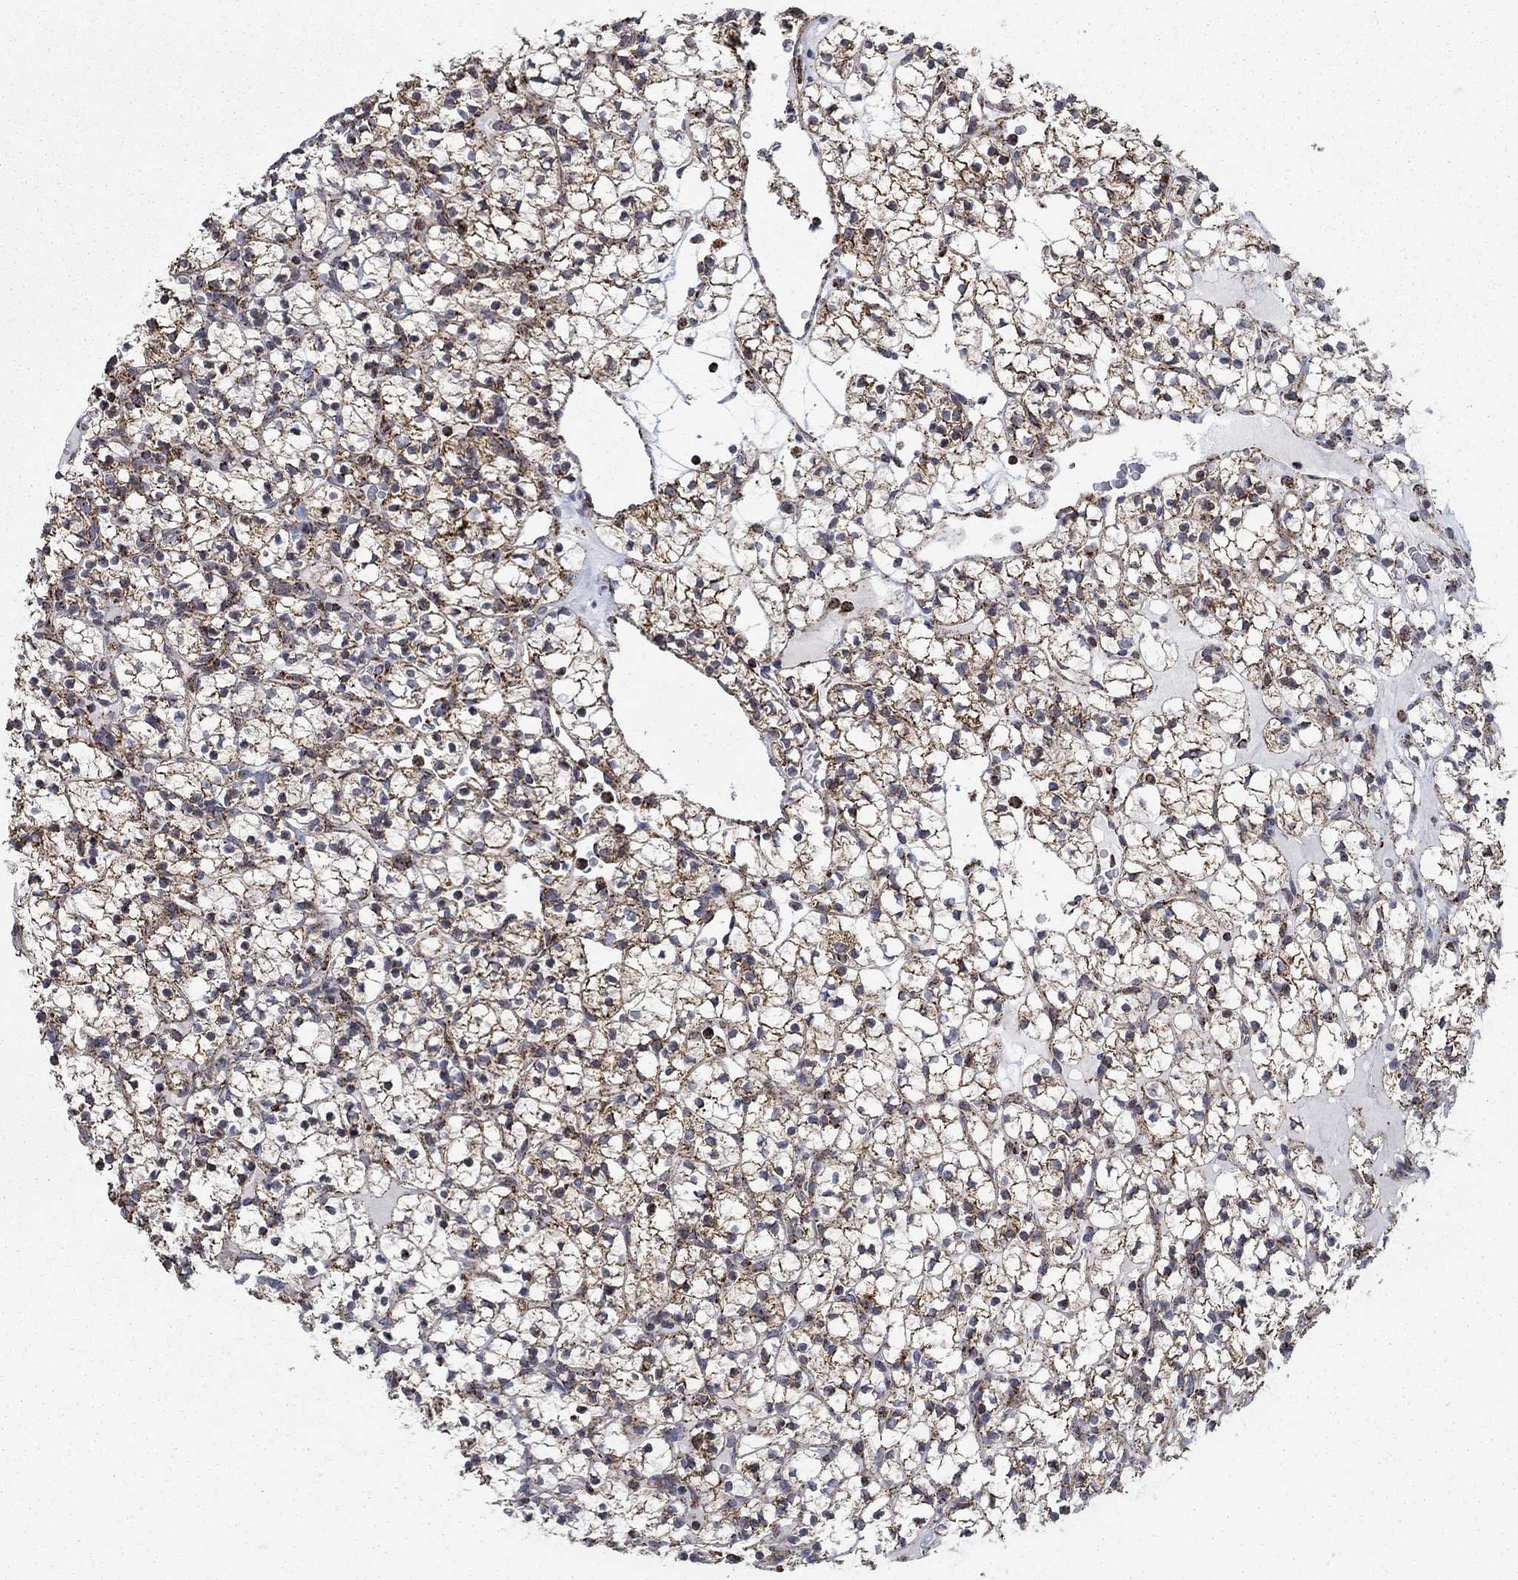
{"staining": {"intensity": "strong", "quantity": ">75%", "location": "cytoplasmic/membranous"}, "tissue": "renal cancer", "cell_type": "Tumor cells", "image_type": "cancer", "snomed": [{"axis": "morphology", "description": "Adenocarcinoma, NOS"}, {"axis": "topography", "description": "Kidney"}], "caption": "A brown stain highlights strong cytoplasmic/membranous expression of a protein in human renal adenocarcinoma tumor cells.", "gene": "MOAP1", "patient": {"sex": "female", "age": 89}}